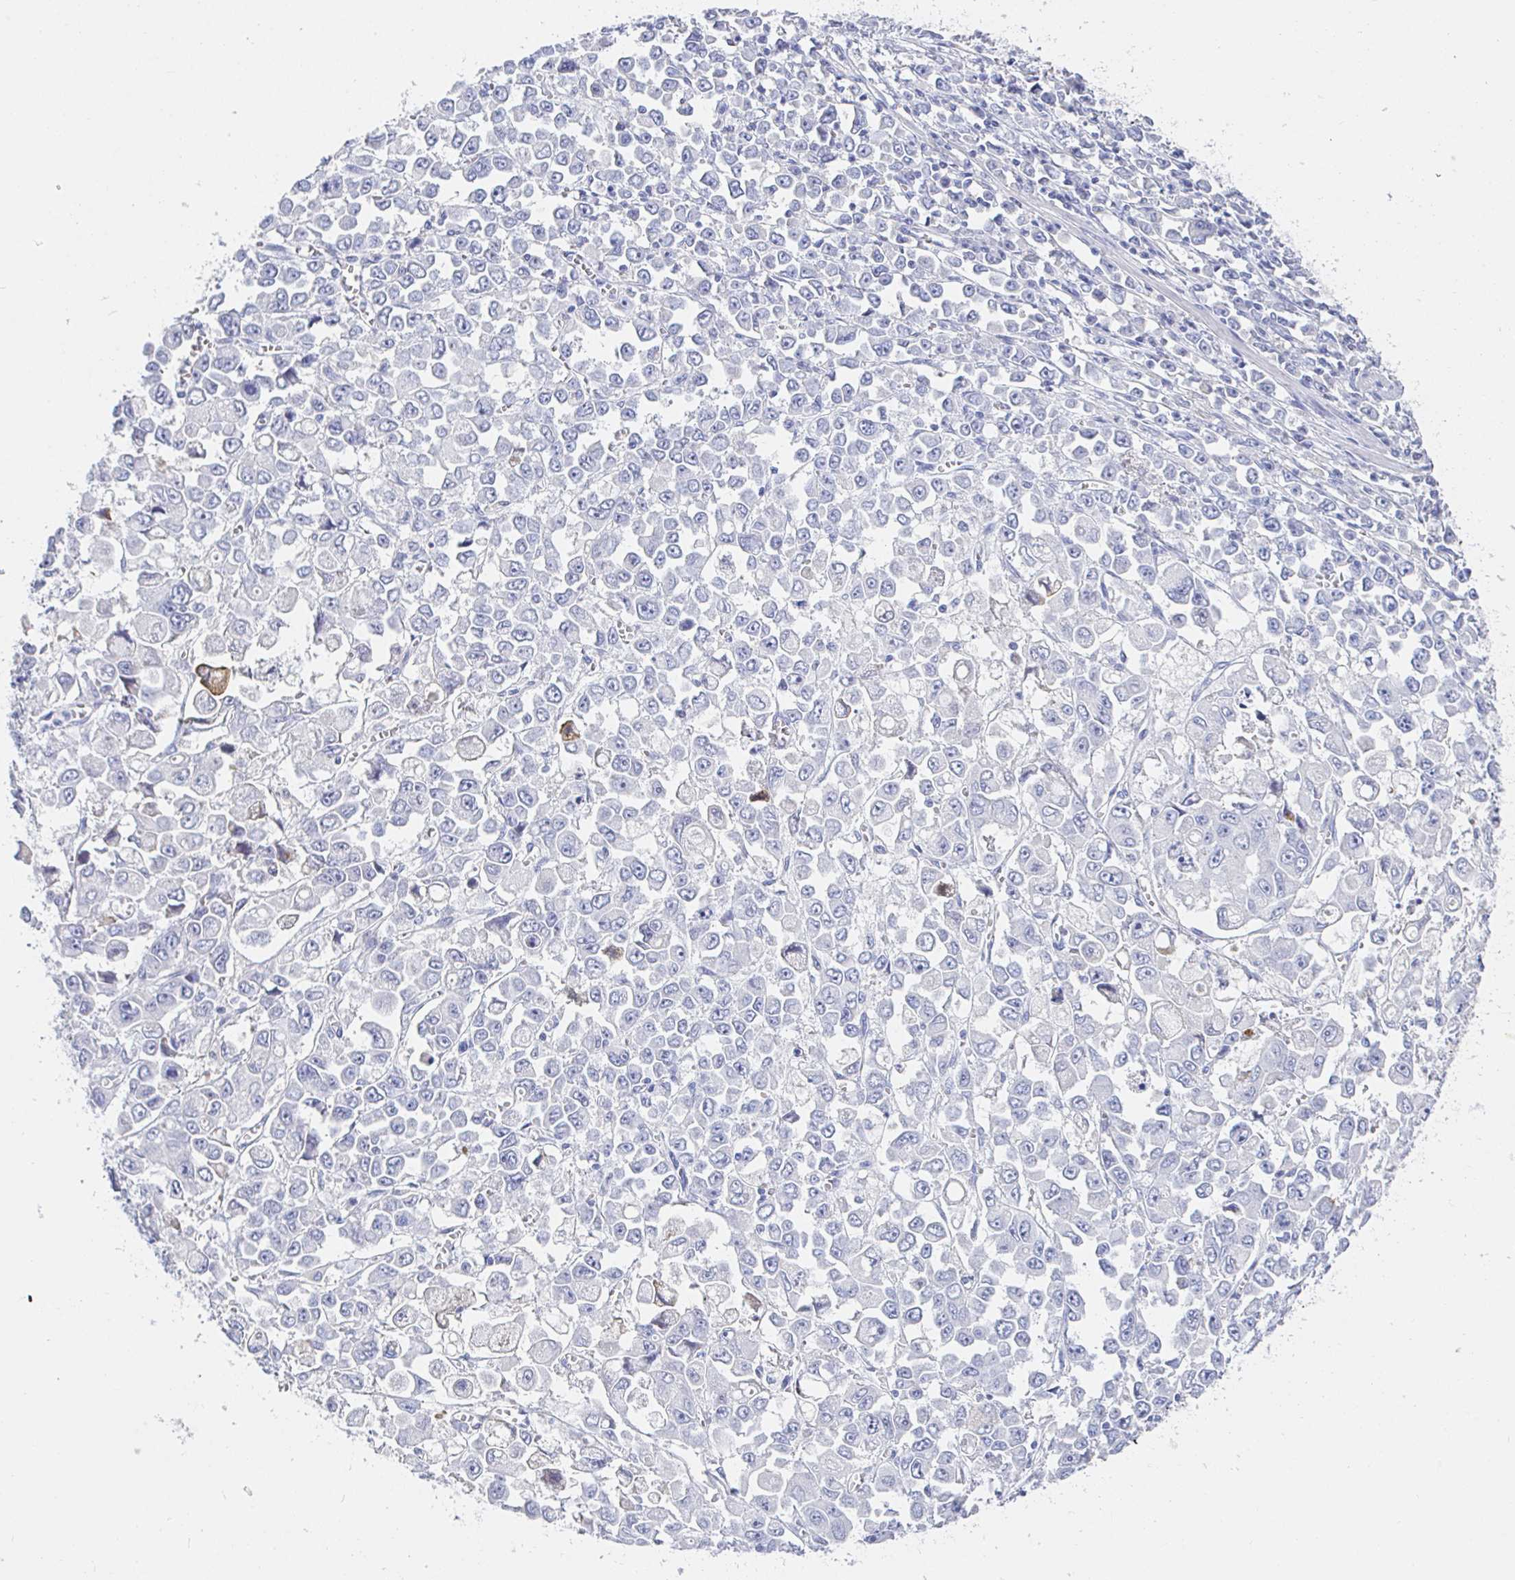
{"staining": {"intensity": "negative", "quantity": "none", "location": "none"}, "tissue": "stomach cancer", "cell_type": "Tumor cells", "image_type": "cancer", "snomed": [{"axis": "morphology", "description": "Adenocarcinoma, NOS"}, {"axis": "topography", "description": "Stomach, upper"}], "caption": "Tumor cells show no significant protein expression in stomach cancer. (Brightfield microscopy of DAB (3,3'-diaminobenzidine) immunohistochemistry at high magnification).", "gene": "PDE6B", "patient": {"sex": "male", "age": 70}}